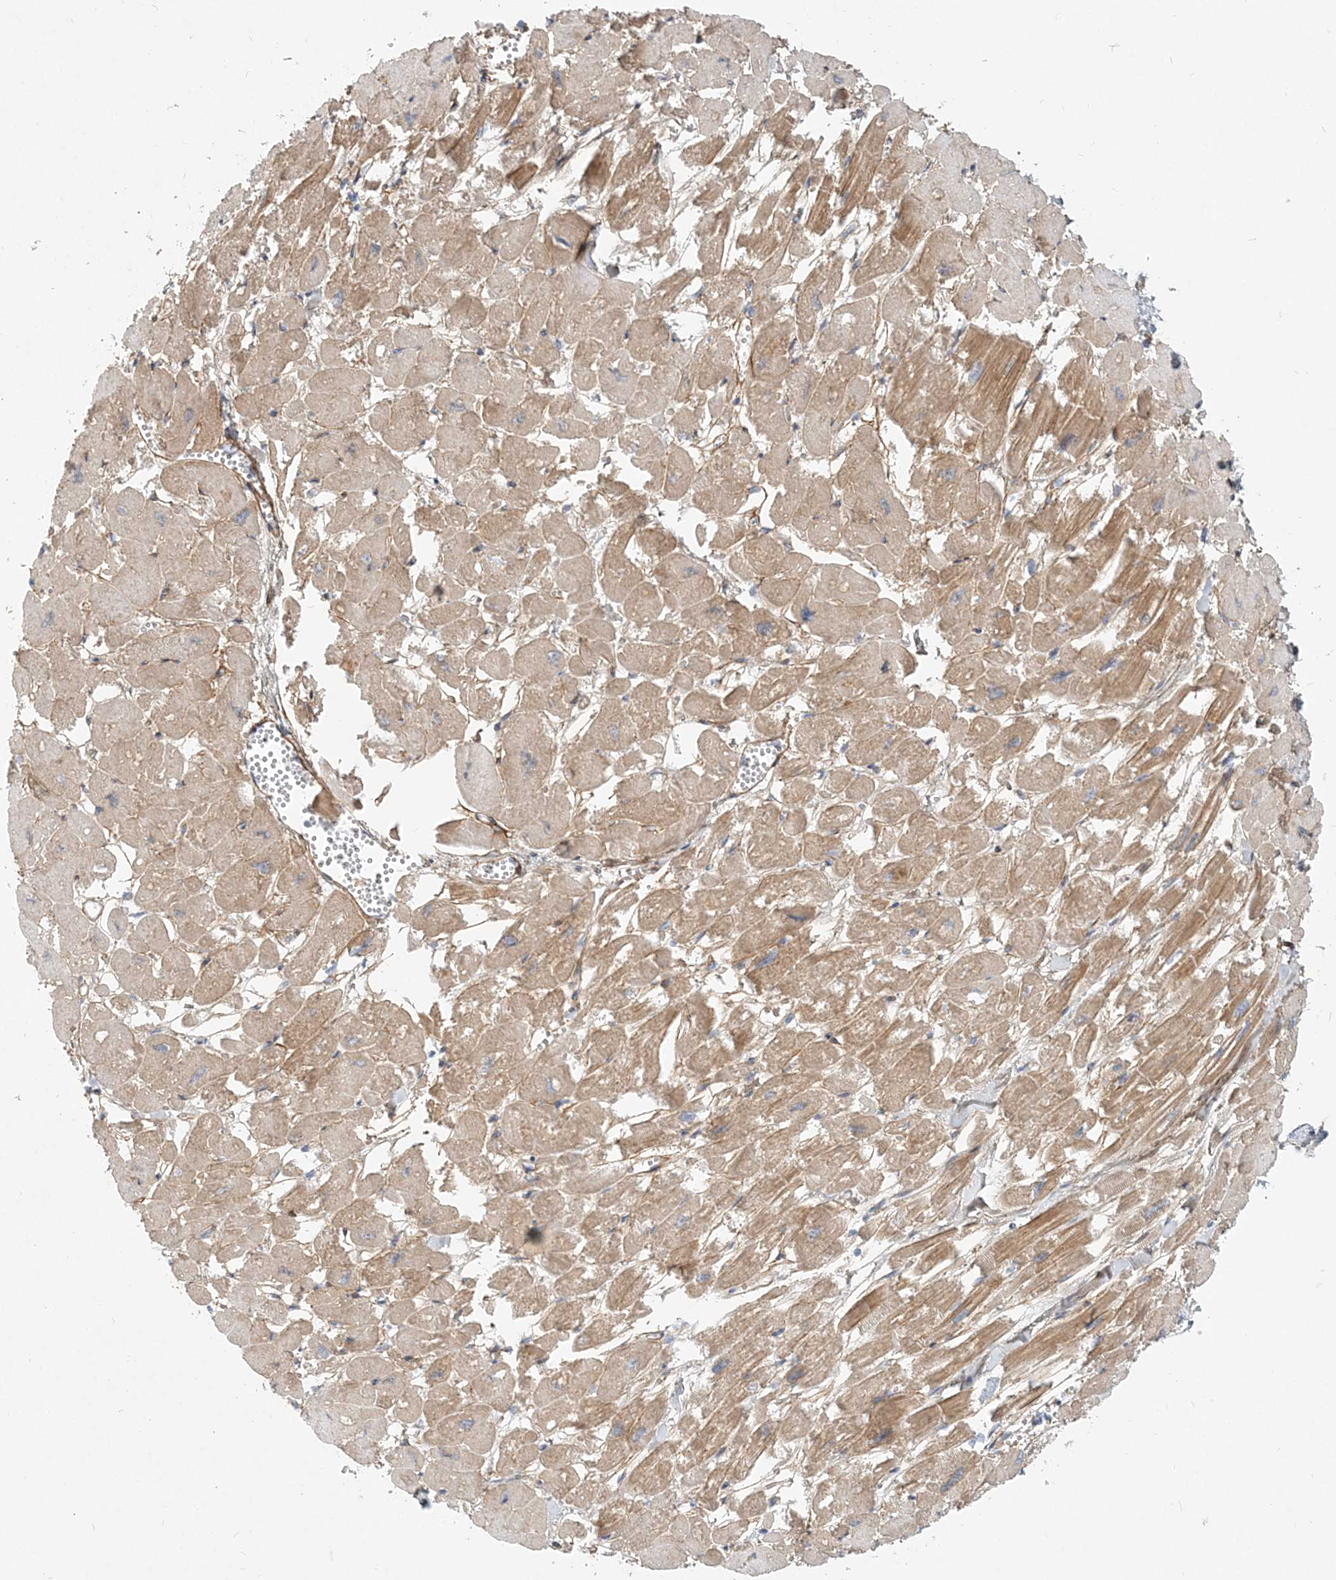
{"staining": {"intensity": "moderate", "quantity": ">75%", "location": "cytoplasmic/membranous"}, "tissue": "heart muscle", "cell_type": "Cardiomyocytes", "image_type": "normal", "snomed": [{"axis": "morphology", "description": "Normal tissue, NOS"}, {"axis": "topography", "description": "Heart"}], "caption": "Protein staining demonstrates moderate cytoplasmic/membranous positivity in about >75% of cardiomyocytes in normal heart muscle.", "gene": "GMPPA", "patient": {"sex": "male", "age": 54}}